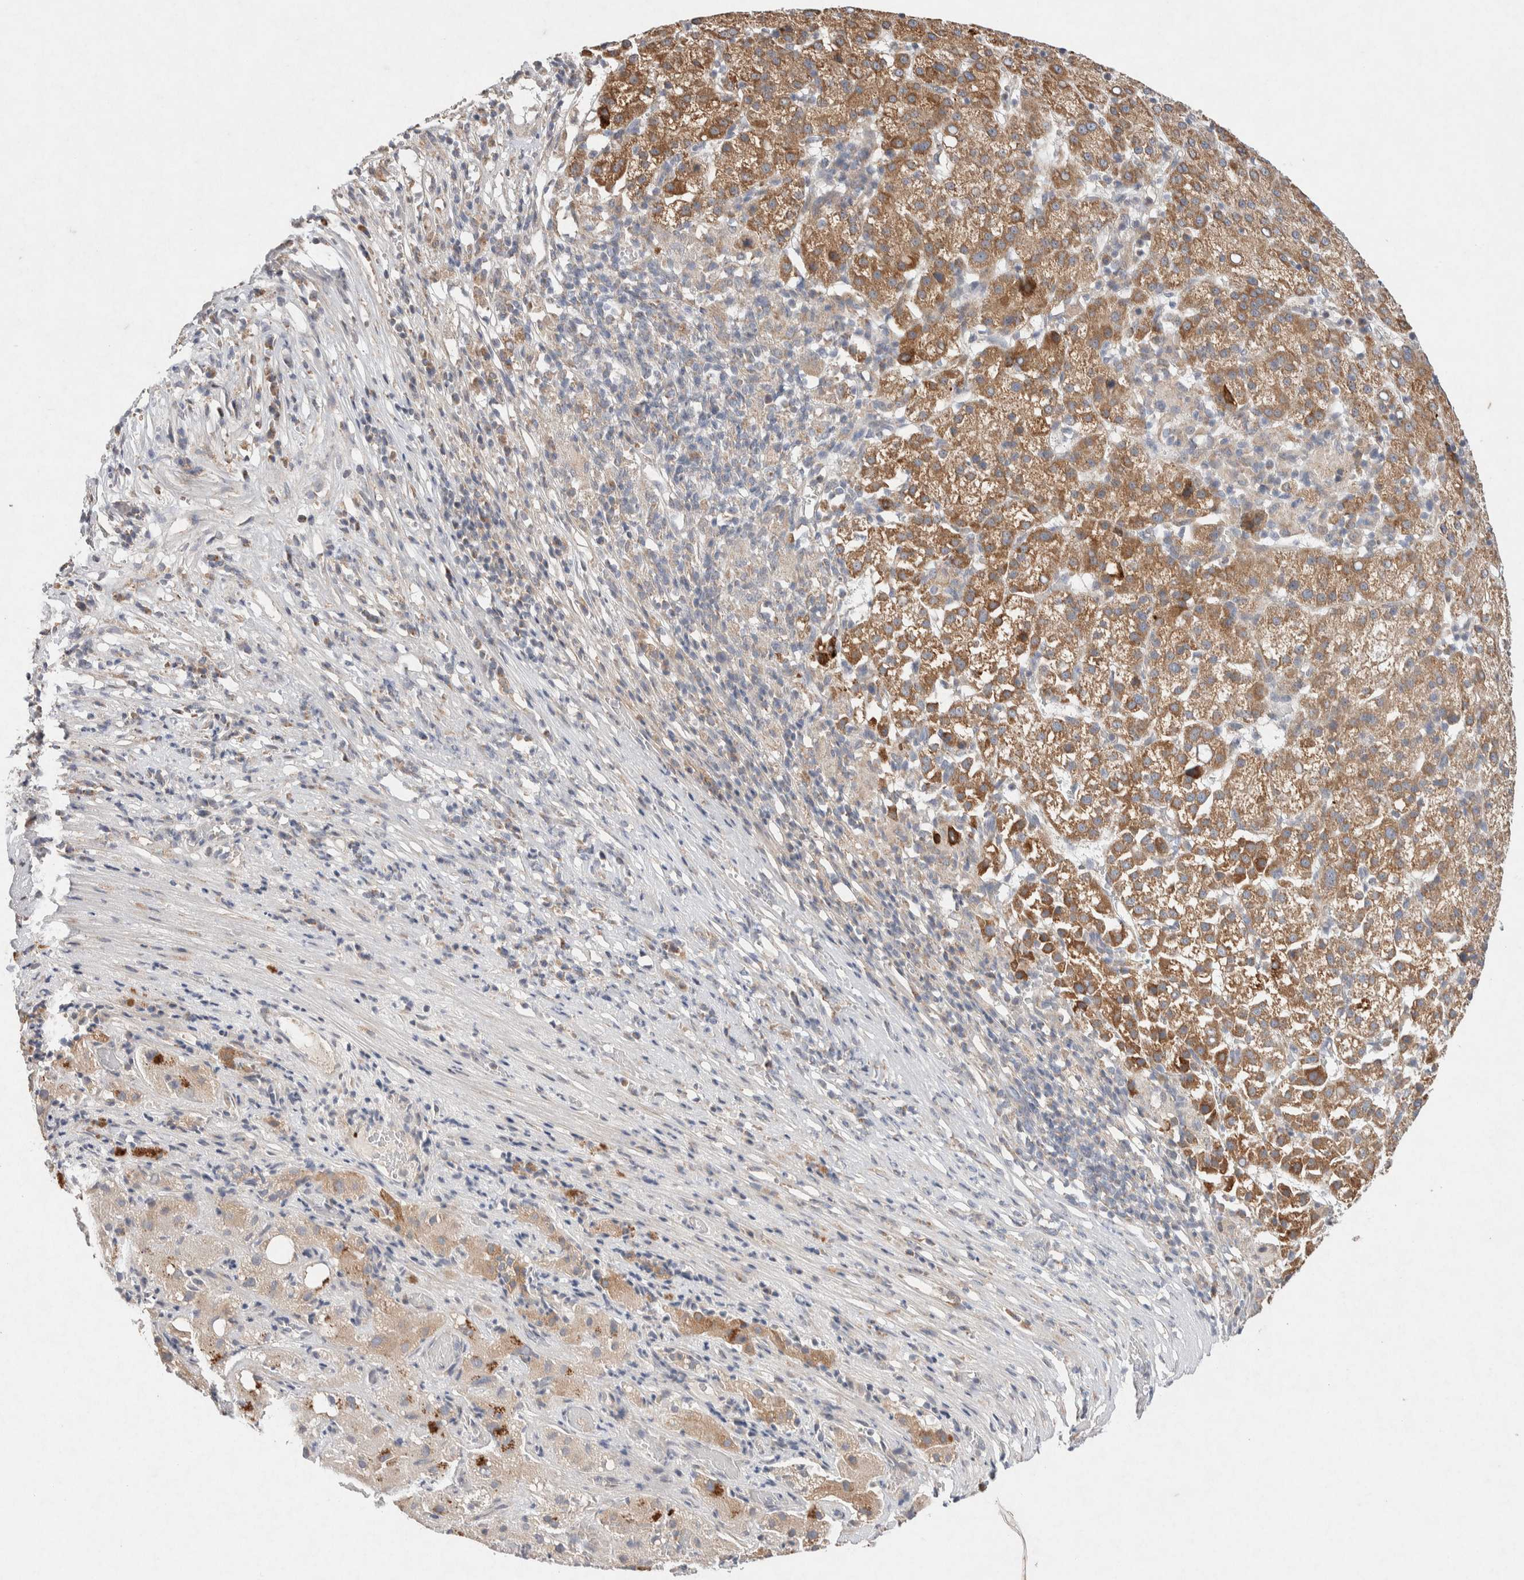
{"staining": {"intensity": "strong", "quantity": "25%-75%", "location": "cytoplasmic/membranous"}, "tissue": "liver cancer", "cell_type": "Tumor cells", "image_type": "cancer", "snomed": [{"axis": "morphology", "description": "Carcinoma, Hepatocellular, NOS"}, {"axis": "topography", "description": "Liver"}], "caption": "A photomicrograph of hepatocellular carcinoma (liver) stained for a protein shows strong cytoplasmic/membranous brown staining in tumor cells. The protein is stained brown, and the nuclei are stained in blue (DAB IHC with brightfield microscopy, high magnification).", "gene": "CMTM4", "patient": {"sex": "female", "age": 58}}